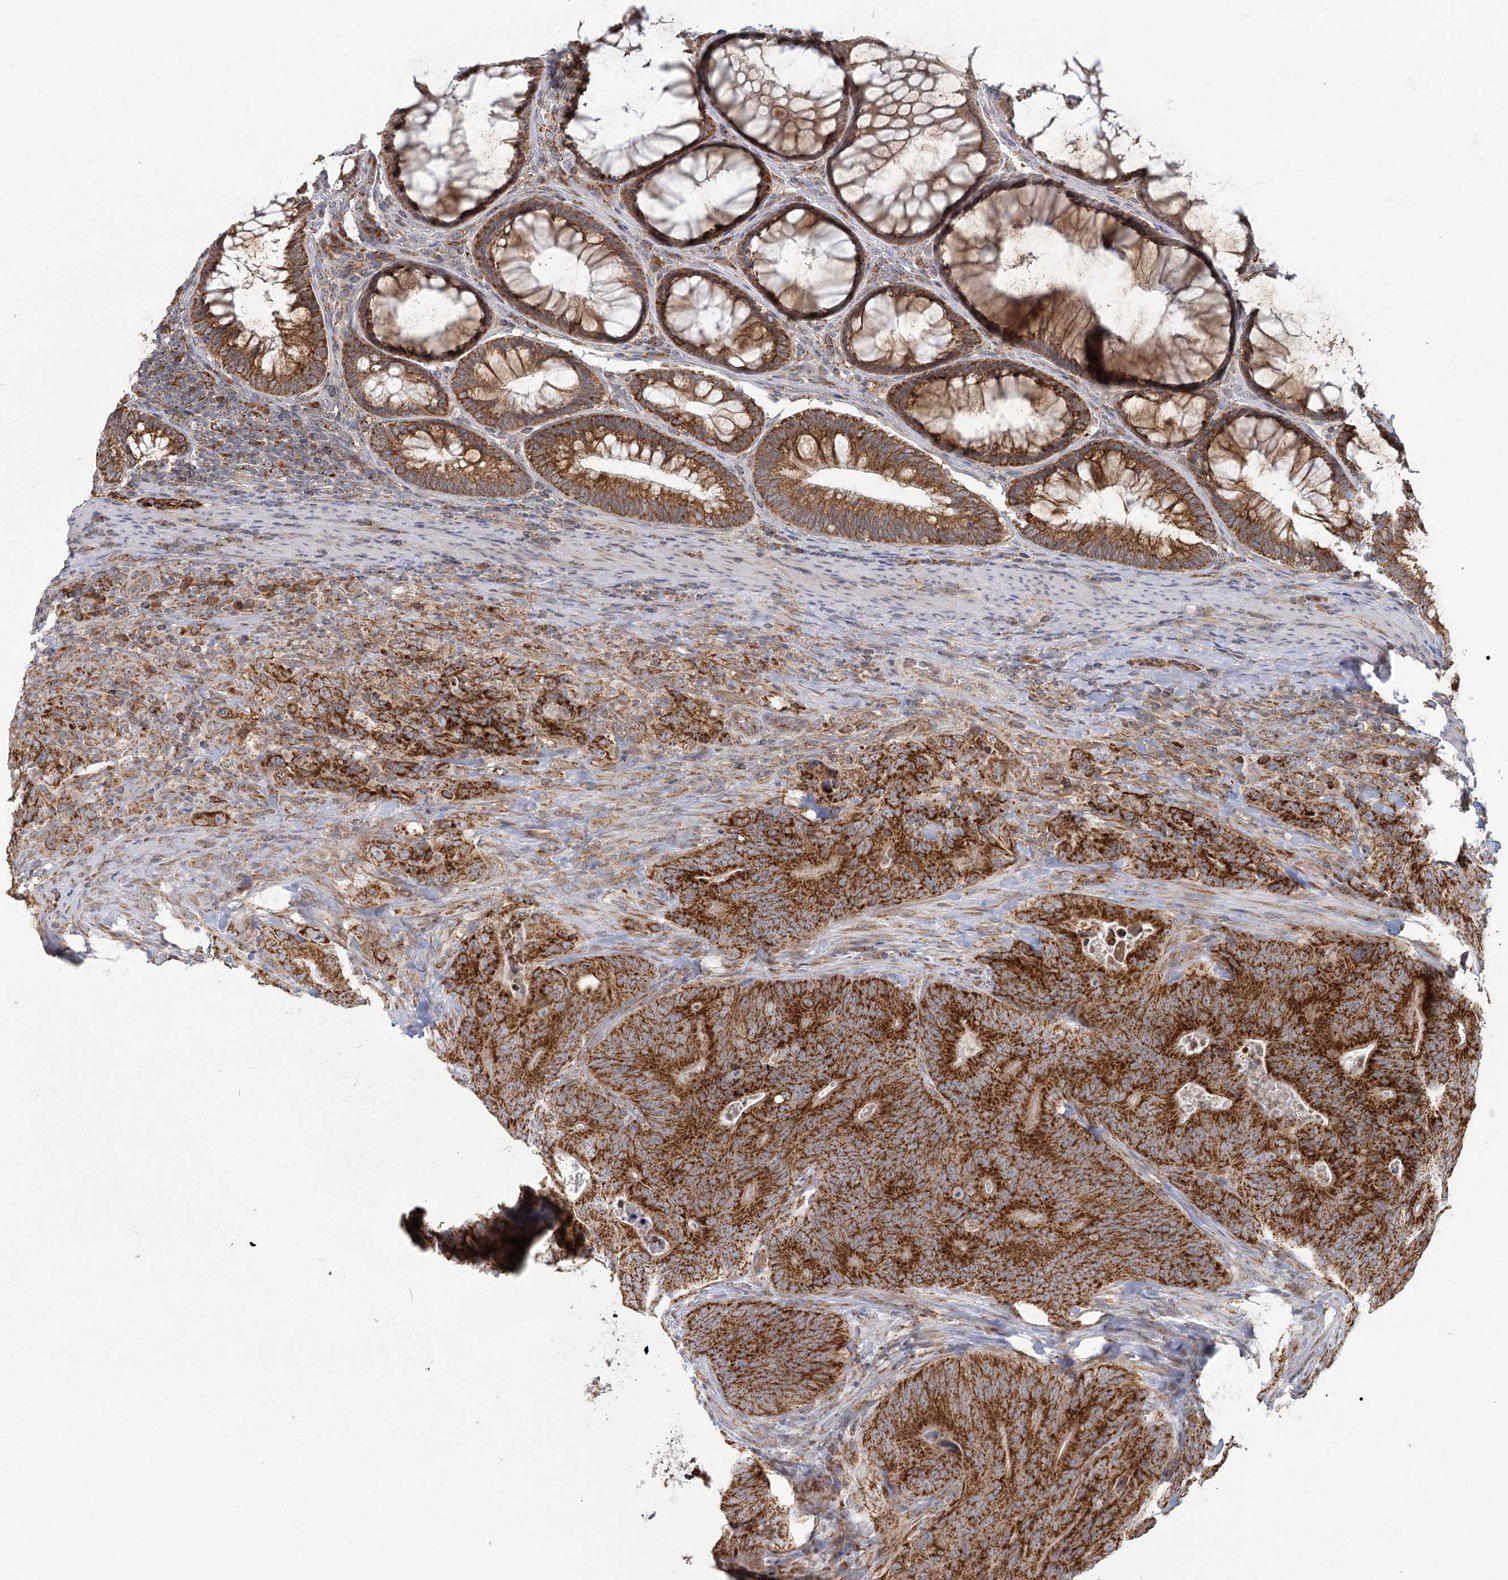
{"staining": {"intensity": "strong", "quantity": ">75%", "location": "cytoplasmic/membranous"}, "tissue": "colorectal cancer", "cell_type": "Tumor cells", "image_type": "cancer", "snomed": [{"axis": "morphology", "description": "Normal tissue, NOS"}, {"axis": "topography", "description": "Colon"}], "caption": "A high-resolution micrograph shows IHC staining of colorectal cancer, which exhibits strong cytoplasmic/membranous positivity in about >75% of tumor cells. (Brightfield microscopy of DAB IHC at high magnification).", "gene": "LACTB", "patient": {"sex": "female", "age": 82}}